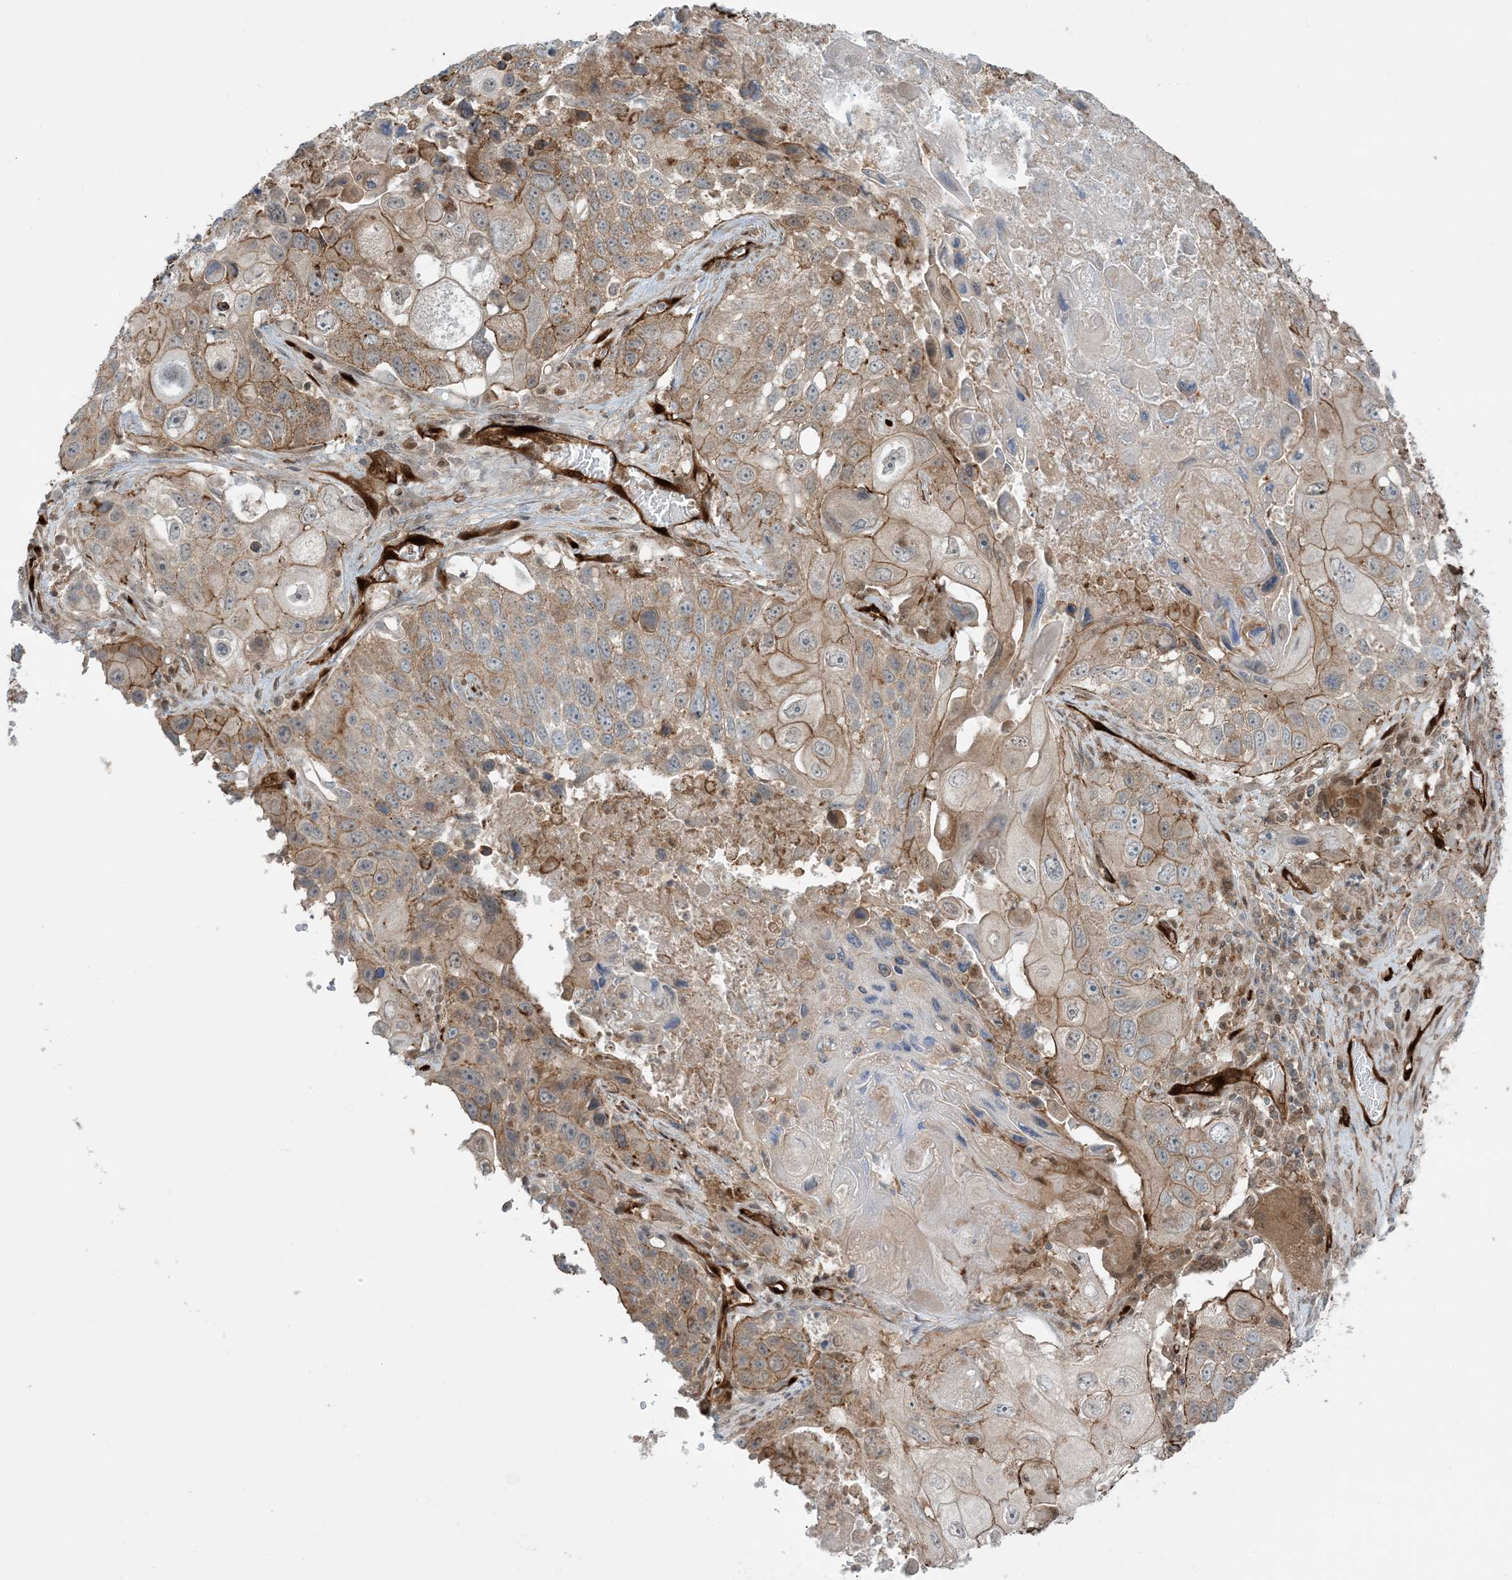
{"staining": {"intensity": "moderate", "quantity": ">75%", "location": "cytoplasmic/membranous"}, "tissue": "lung cancer", "cell_type": "Tumor cells", "image_type": "cancer", "snomed": [{"axis": "morphology", "description": "Squamous cell carcinoma, NOS"}, {"axis": "topography", "description": "Lung"}], "caption": "Protein staining shows moderate cytoplasmic/membranous staining in approximately >75% of tumor cells in squamous cell carcinoma (lung).", "gene": "PPM1F", "patient": {"sex": "male", "age": 61}}